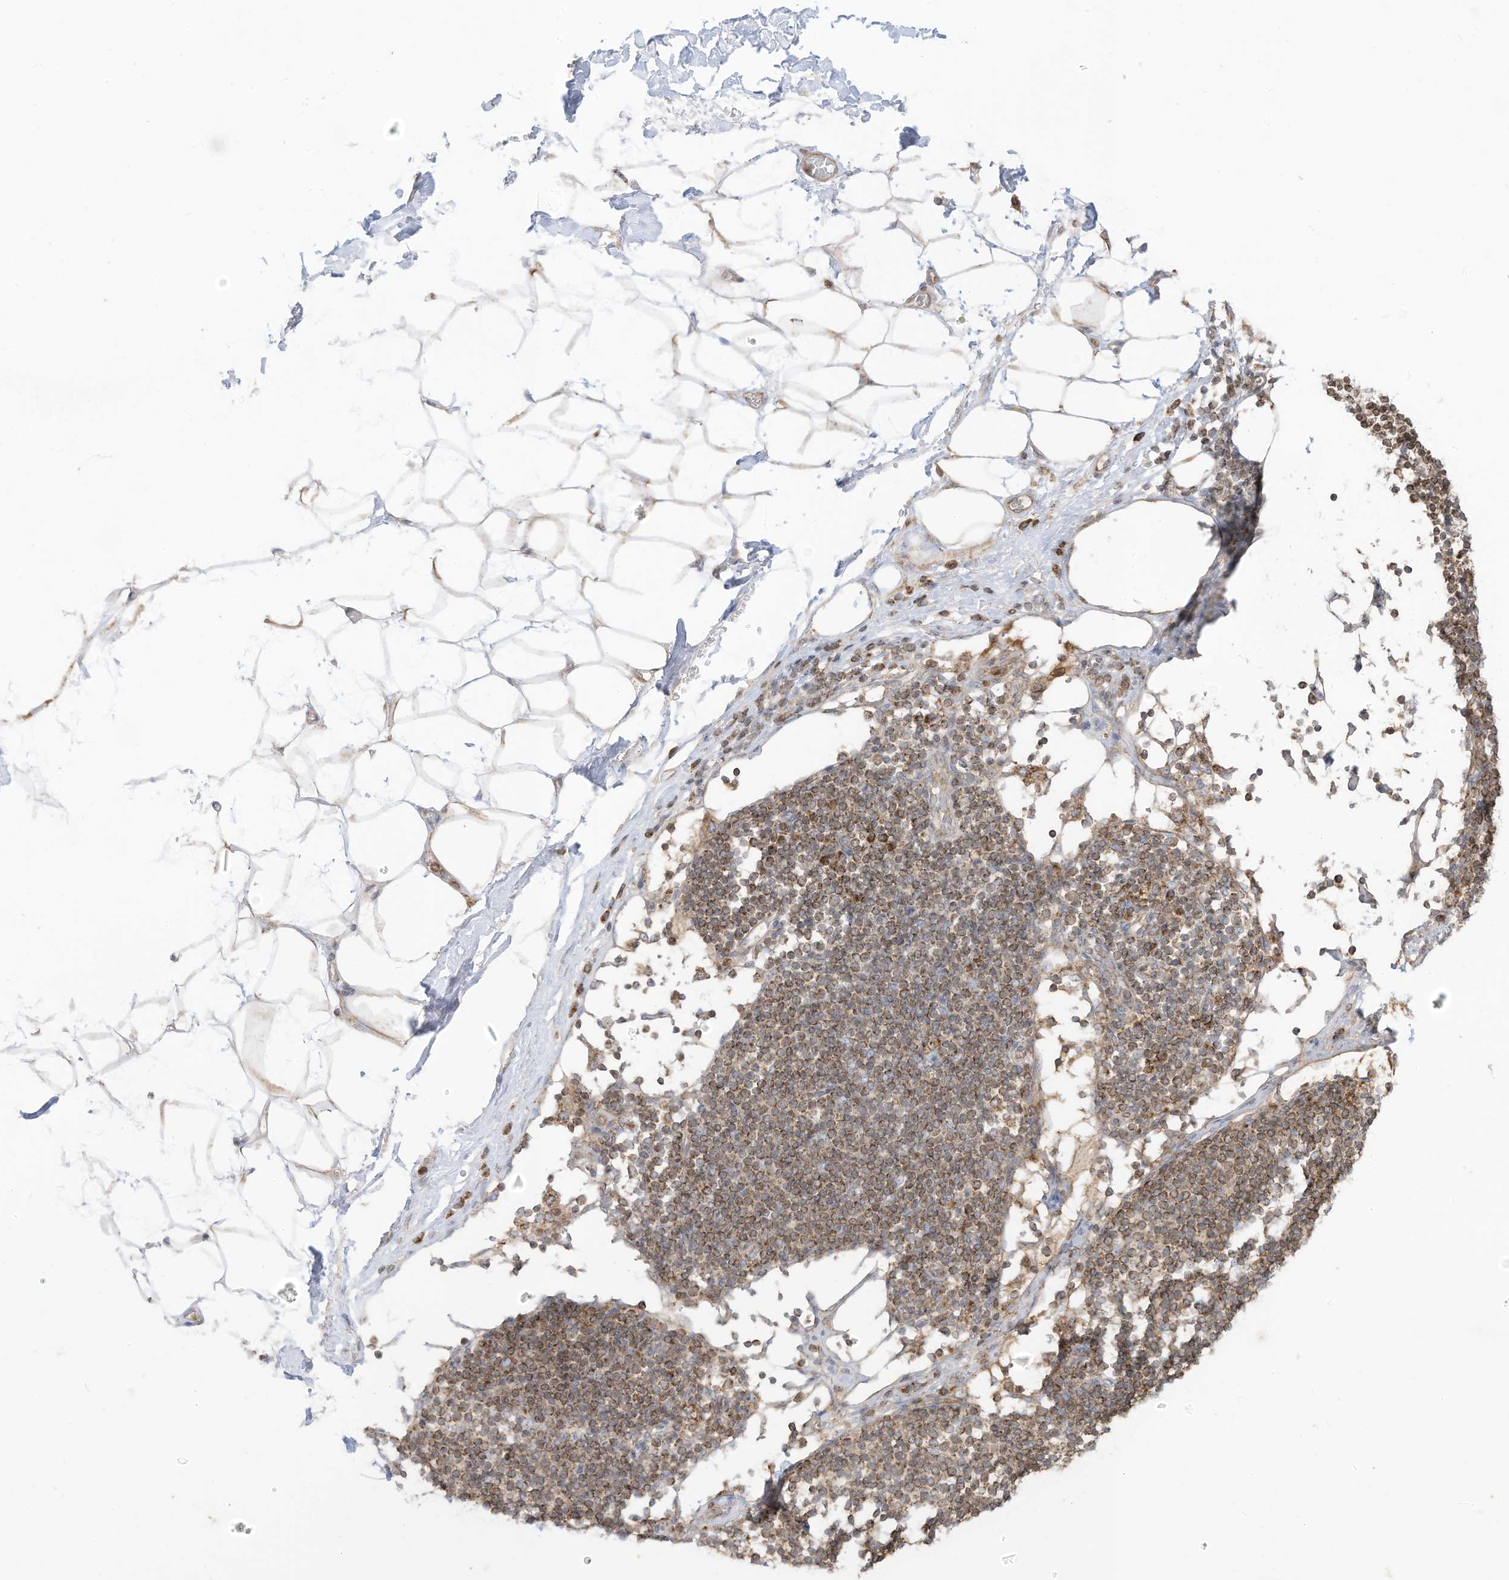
{"staining": {"intensity": "moderate", "quantity": "25%-75%", "location": "cytoplasmic/membranous"}, "tissue": "adipose tissue", "cell_type": "Adipocytes", "image_type": "normal", "snomed": [{"axis": "morphology", "description": "Normal tissue, NOS"}, {"axis": "morphology", "description": "Adenocarcinoma, NOS"}, {"axis": "topography", "description": "Pancreas"}, {"axis": "topography", "description": "Peripheral nerve tissue"}], "caption": "Protein expression analysis of unremarkable adipose tissue exhibits moderate cytoplasmic/membranous staining in about 25%-75% of adipocytes.", "gene": "CGAS", "patient": {"sex": "male", "age": 59}}